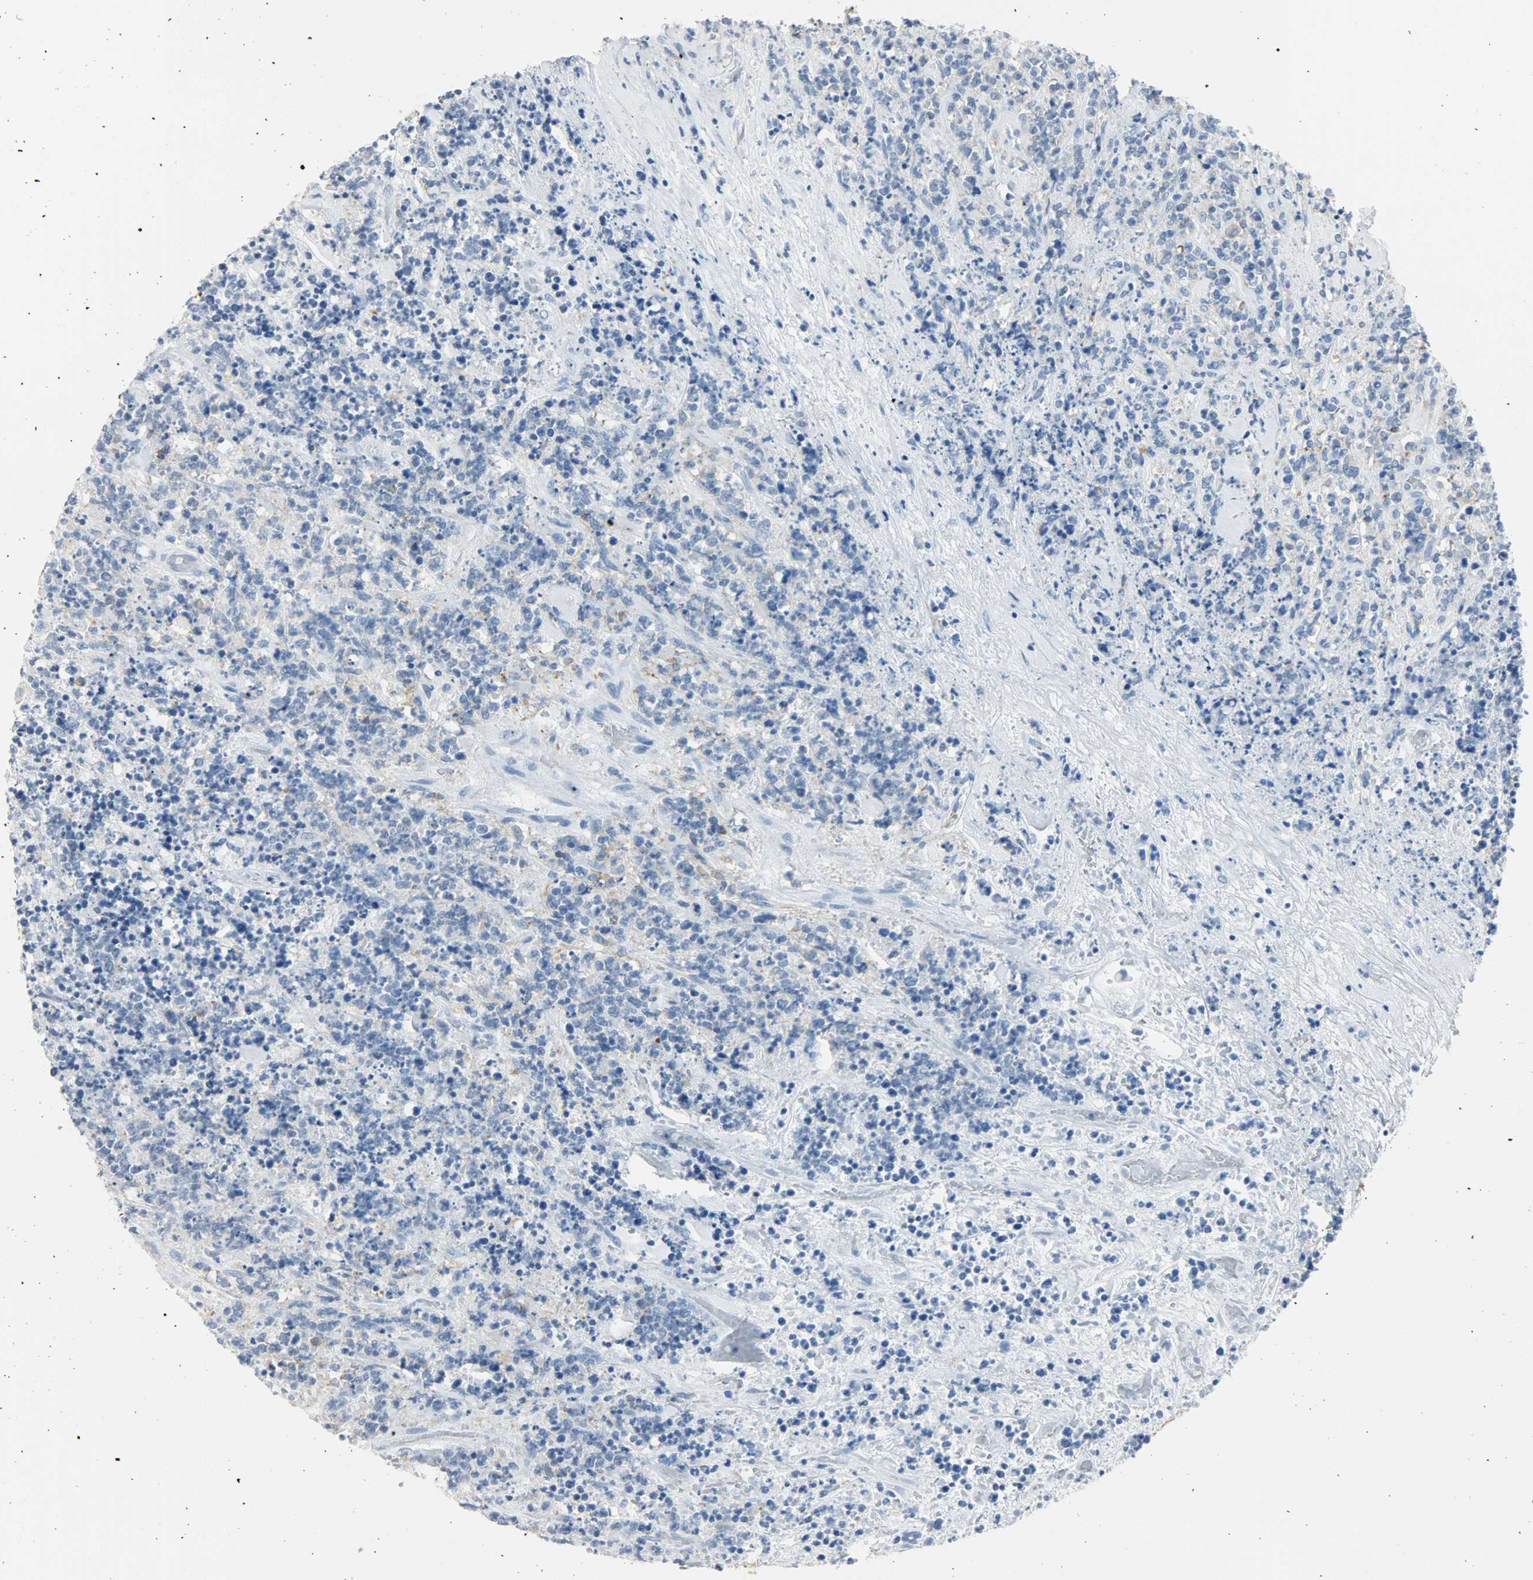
{"staining": {"intensity": "negative", "quantity": "none", "location": "none"}, "tissue": "lymphoma", "cell_type": "Tumor cells", "image_type": "cancer", "snomed": [{"axis": "morphology", "description": "Malignant lymphoma, non-Hodgkin's type, High grade"}, {"axis": "topography", "description": "Soft tissue"}], "caption": "High magnification brightfield microscopy of malignant lymphoma, non-Hodgkin's type (high-grade) stained with DAB (3,3'-diaminobenzidine) (brown) and counterstained with hematoxylin (blue): tumor cells show no significant staining.", "gene": "PTPN6", "patient": {"sex": "male", "age": 18}}